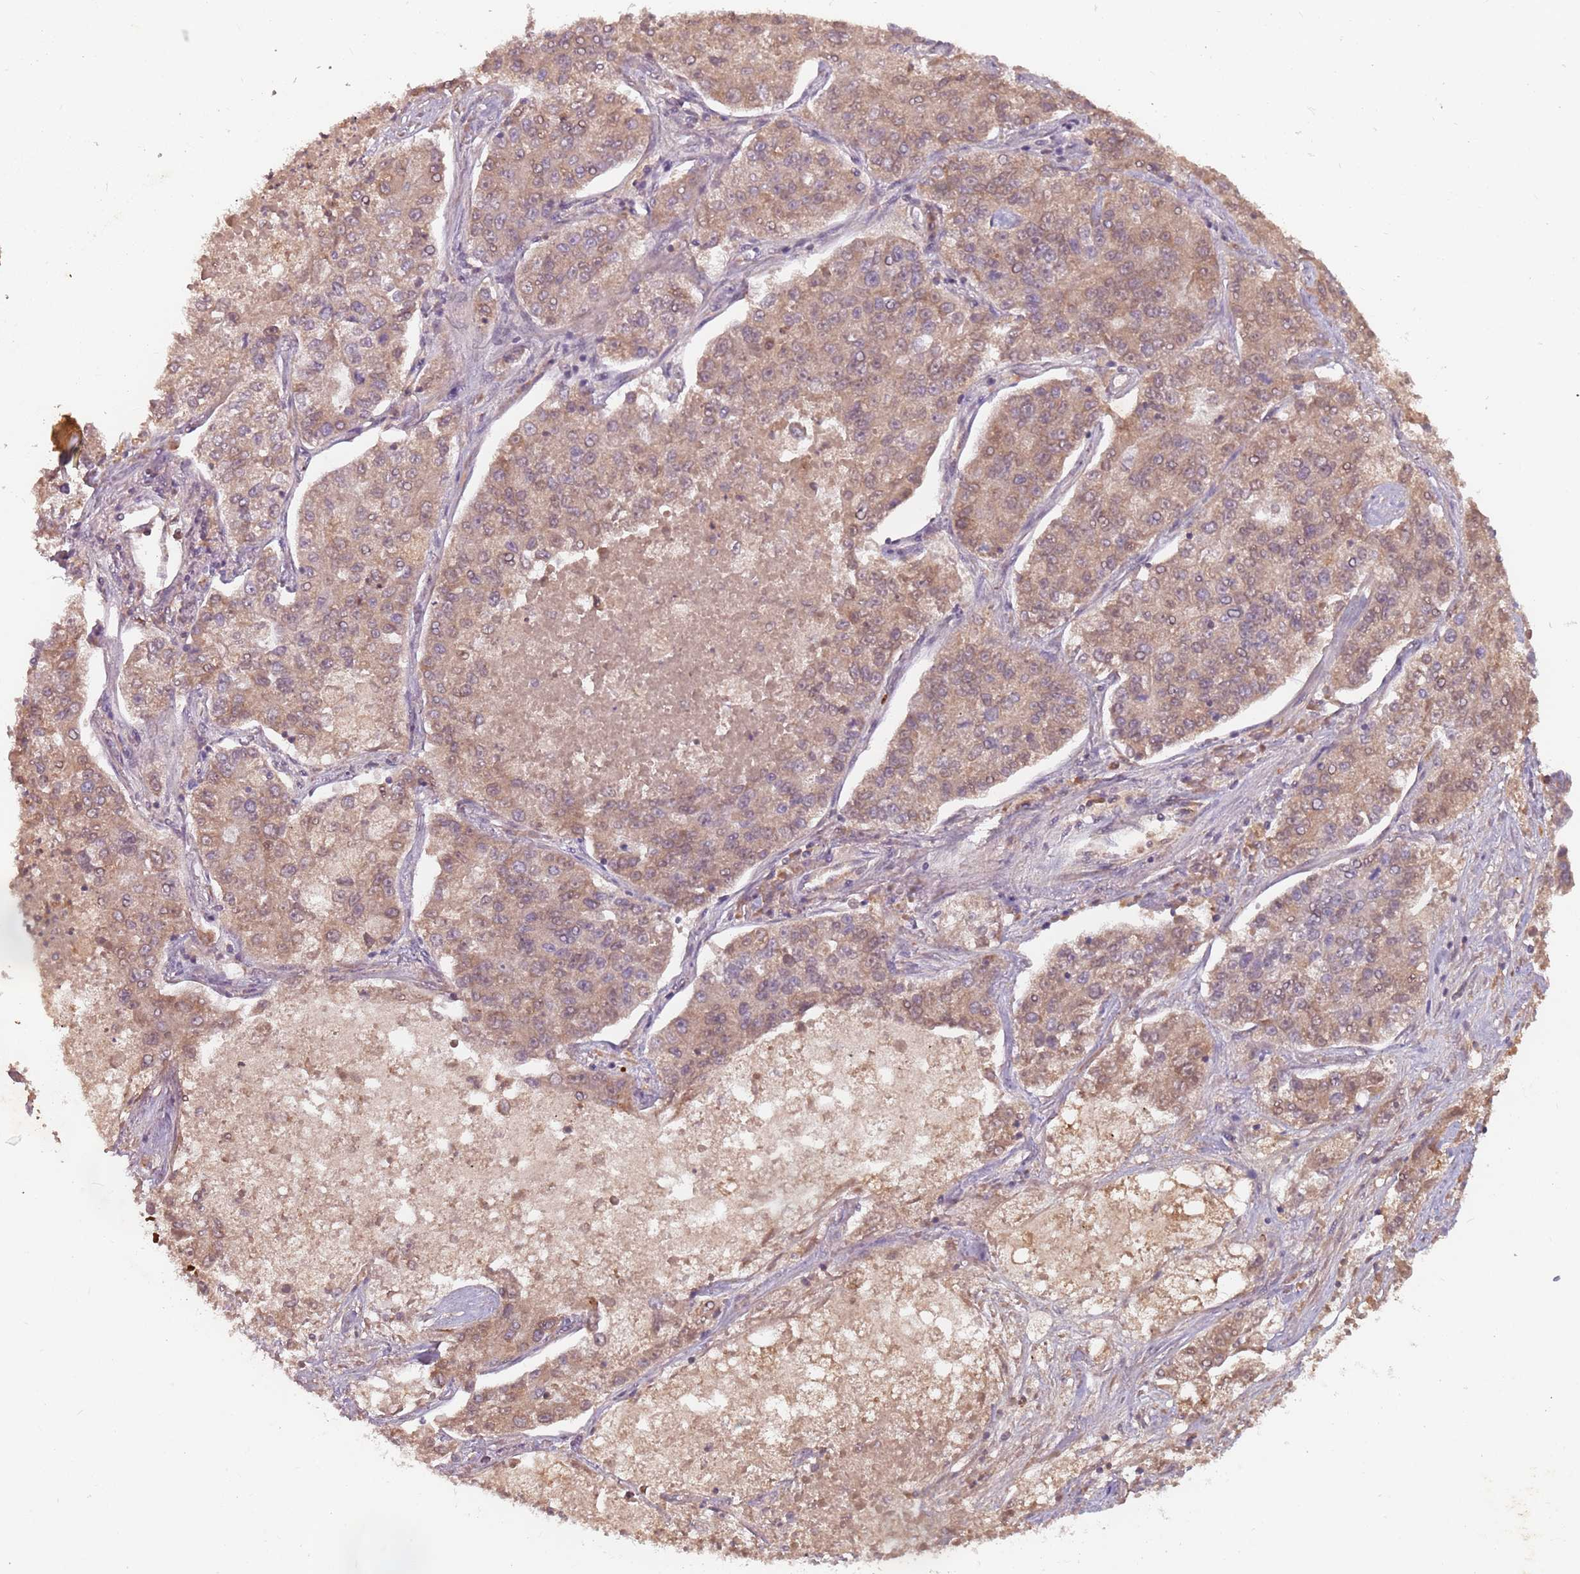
{"staining": {"intensity": "weak", "quantity": "25%-75%", "location": "cytoplasmic/membranous,nuclear"}, "tissue": "lung cancer", "cell_type": "Tumor cells", "image_type": "cancer", "snomed": [{"axis": "morphology", "description": "Adenocarcinoma, NOS"}, {"axis": "topography", "description": "Lung"}], "caption": "IHC (DAB) staining of adenocarcinoma (lung) reveals weak cytoplasmic/membranous and nuclear protein staining in about 25%-75% of tumor cells.", "gene": "GPR180", "patient": {"sex": "male", "age": 49}}